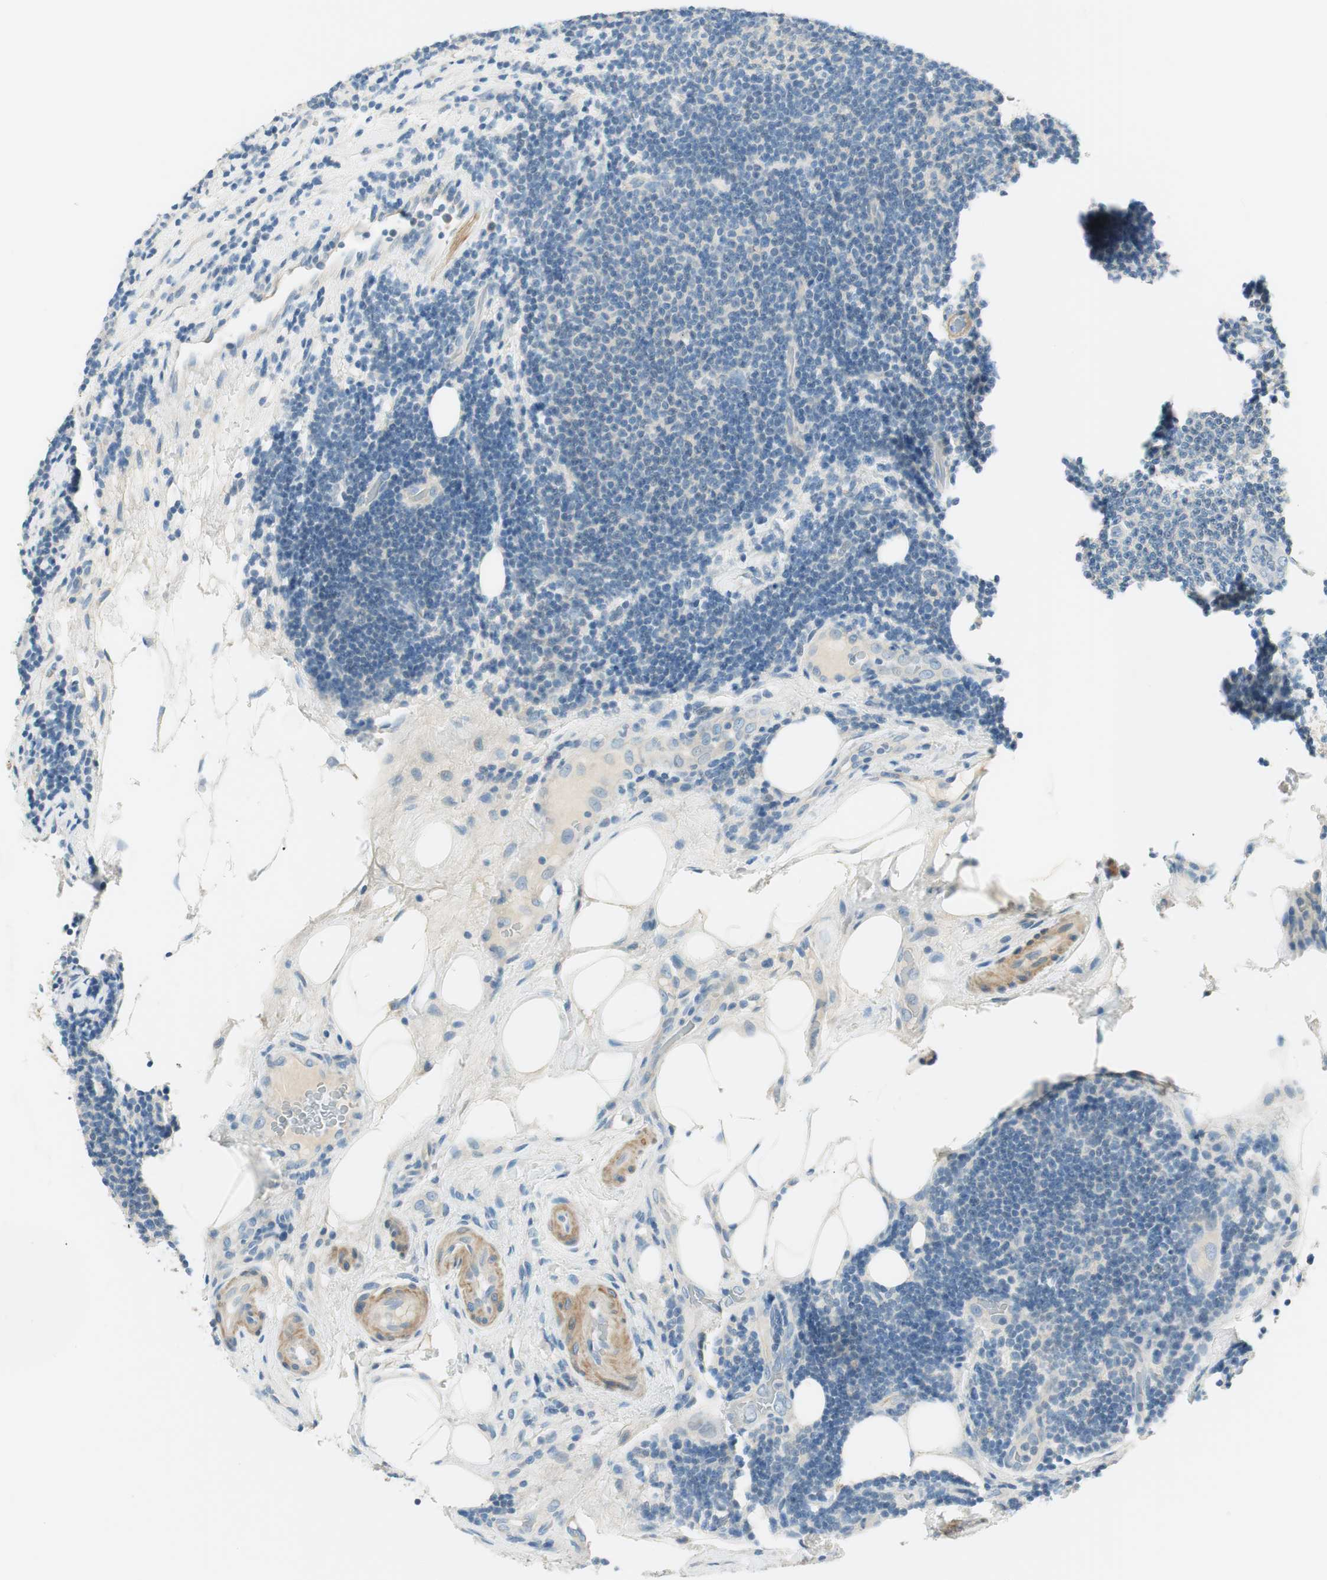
{"staining": {"intensity": "negative", "quantity": "none", "location": "none"}, "tissue": "lymphoma", "cell_type": "Tumor cells", "image_type": "cancer", "snomed": [{"axis": "morphology", "description": "Malignant lymphoma, non-Hodgkin's type, Low grade"}, {"axis": "topography", "description": "Lymph node"}], "caption": "Immunohistochemistry (IHC) image of lymphoma stained for a protein (brown), which demonstrates no staining in tumor cells. (DAB (3,3'-diaminobenzidine) IHC with hematoxylin counter stain).", "gene": "TACR3", "patient": {"sex": "male", "age": 83}}